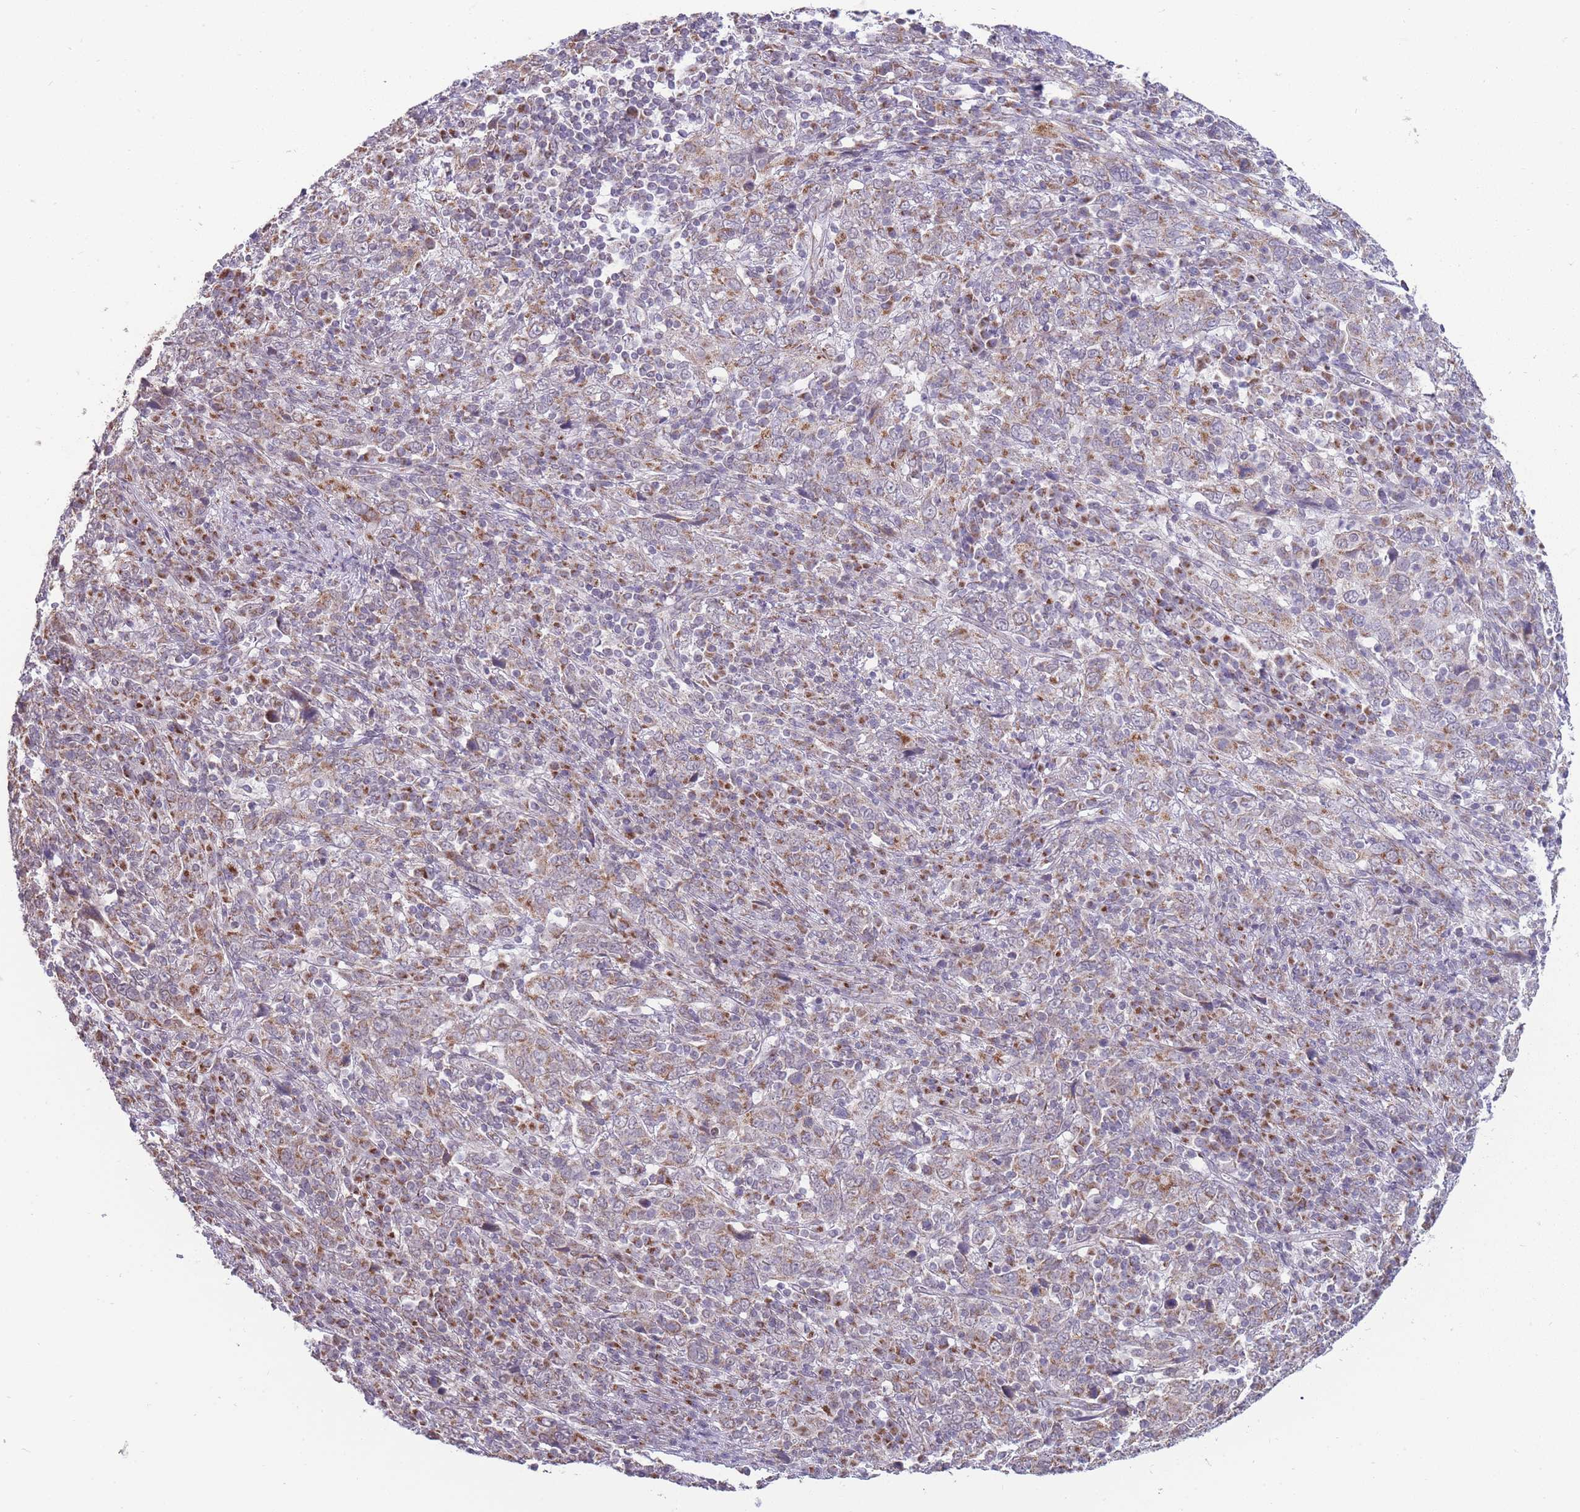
{"staining": {"intensity": "moderate", "quantity": "25%-75%", "location": "cytoplasmic/membranous"}, "tissue": "cervical cancer", "cell_type": "Tumor cells", "image_type": "cancer", "snomed": [{"axis": "morphology", "description": "Squamous cell carcinoma, NOS"}, {"axis": "topography", "description": "Cervix"}], "caption": "The image reveals staining of cervical squamous cell carcinoma, revealing moderate cytoplasmic/membranous protein staining (brown color) within tumor cells.", "gene": "NELL1", "patient": {"sex": "female", "age": 46}}